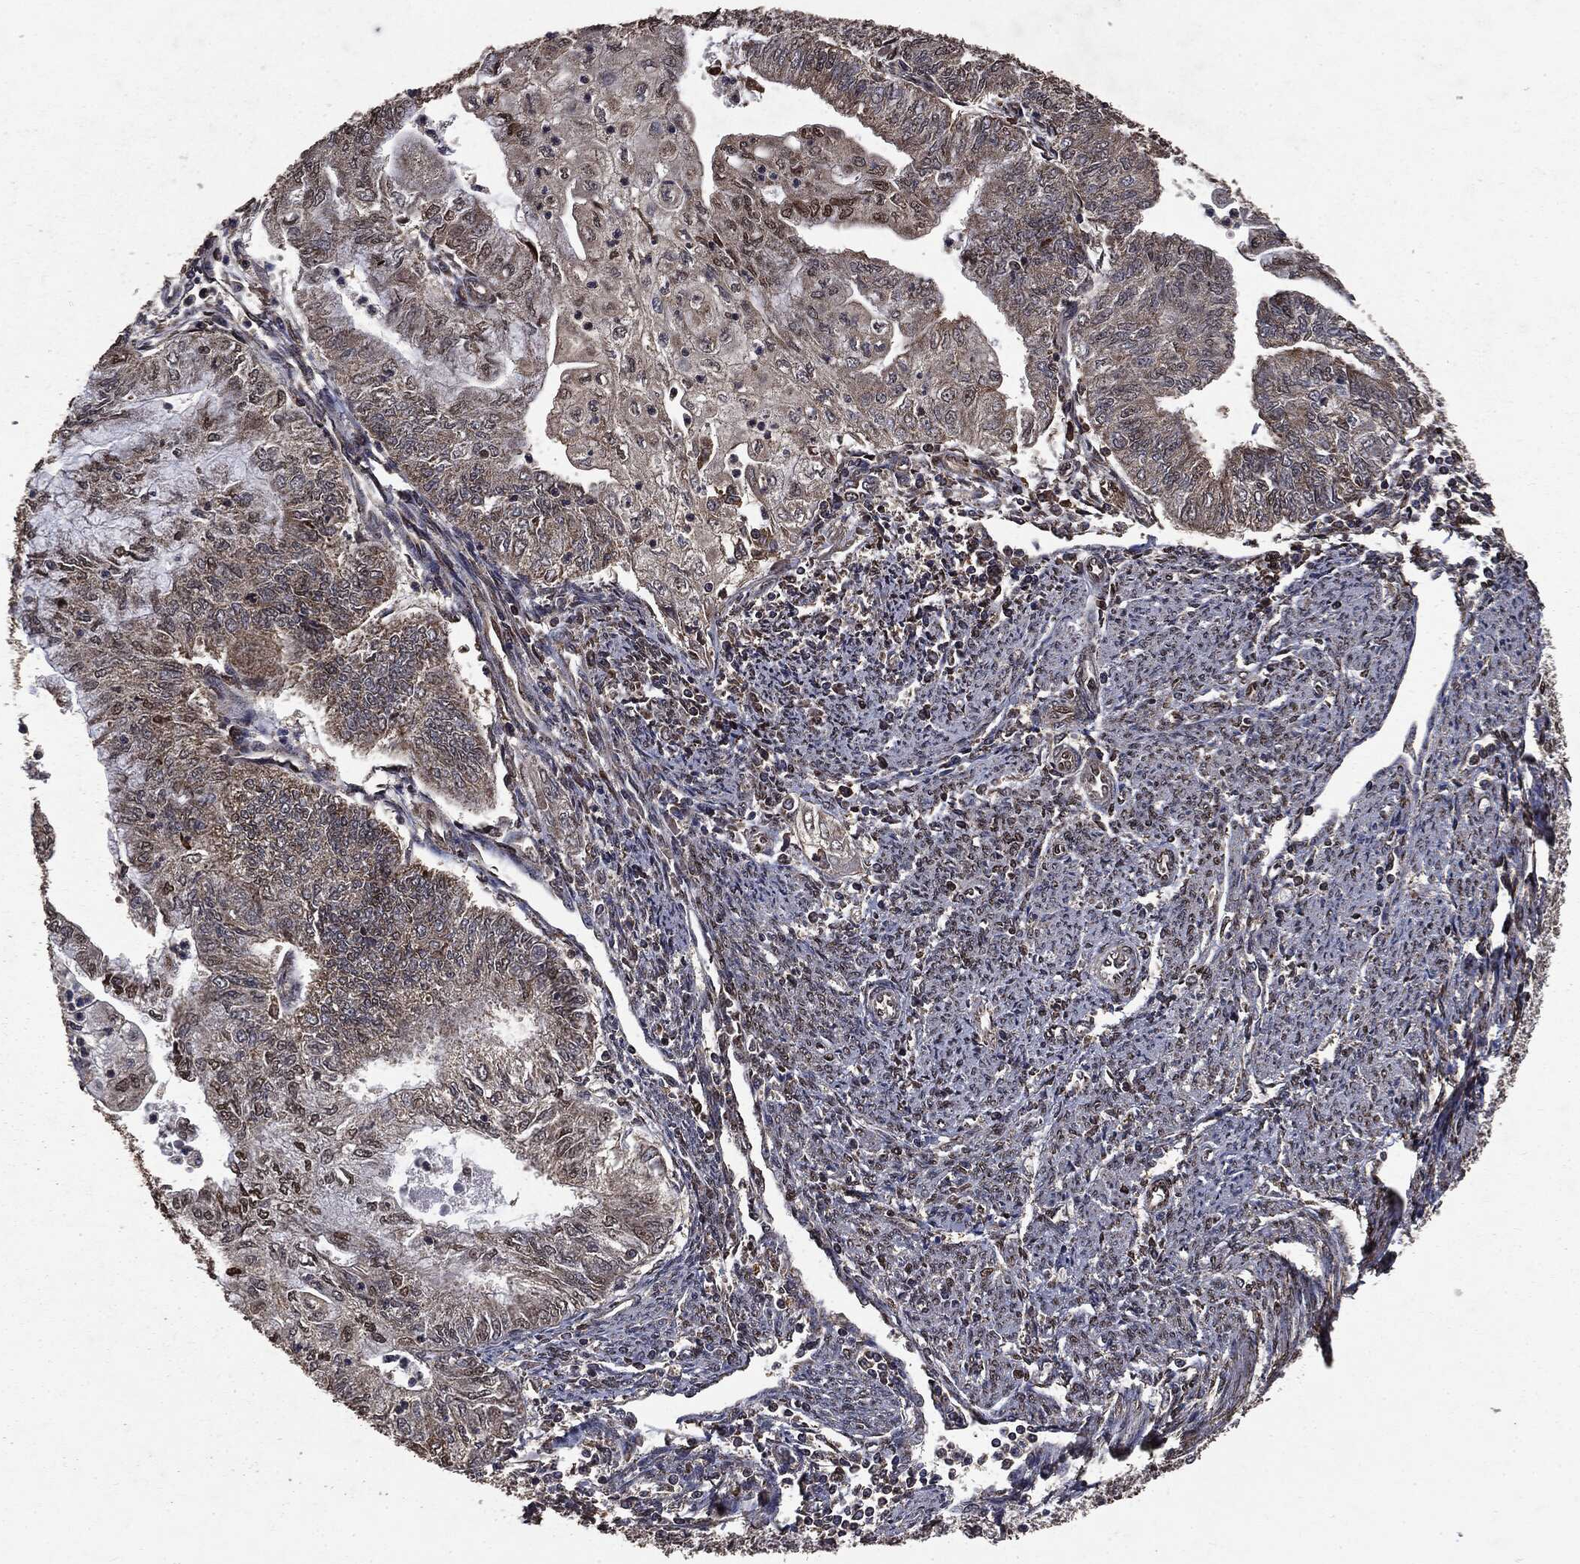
{"staining": {"intensity": "strong", "quantity": "25%-75%", "location": "cytoplasmic/membranous,nuclear"}, "tissue": "endometrial cancer", "cell_type": "Tumor cells", "image_type": "cancer", "snomed": [{"axis": "morphology", "description": "Adenocarcinoma, NOS"}, {"axis": "topography", "description": "Endometrium"}], "caption": "Immunohistochemistry of human endometrial cancer exhibits high levels of strong cytoplasmic/membranous and nuclear positivity in approximately 25%-75% of tumor cells.", "gene": "PPP6R2", "patient": {"sex": "female", "age": 59}}